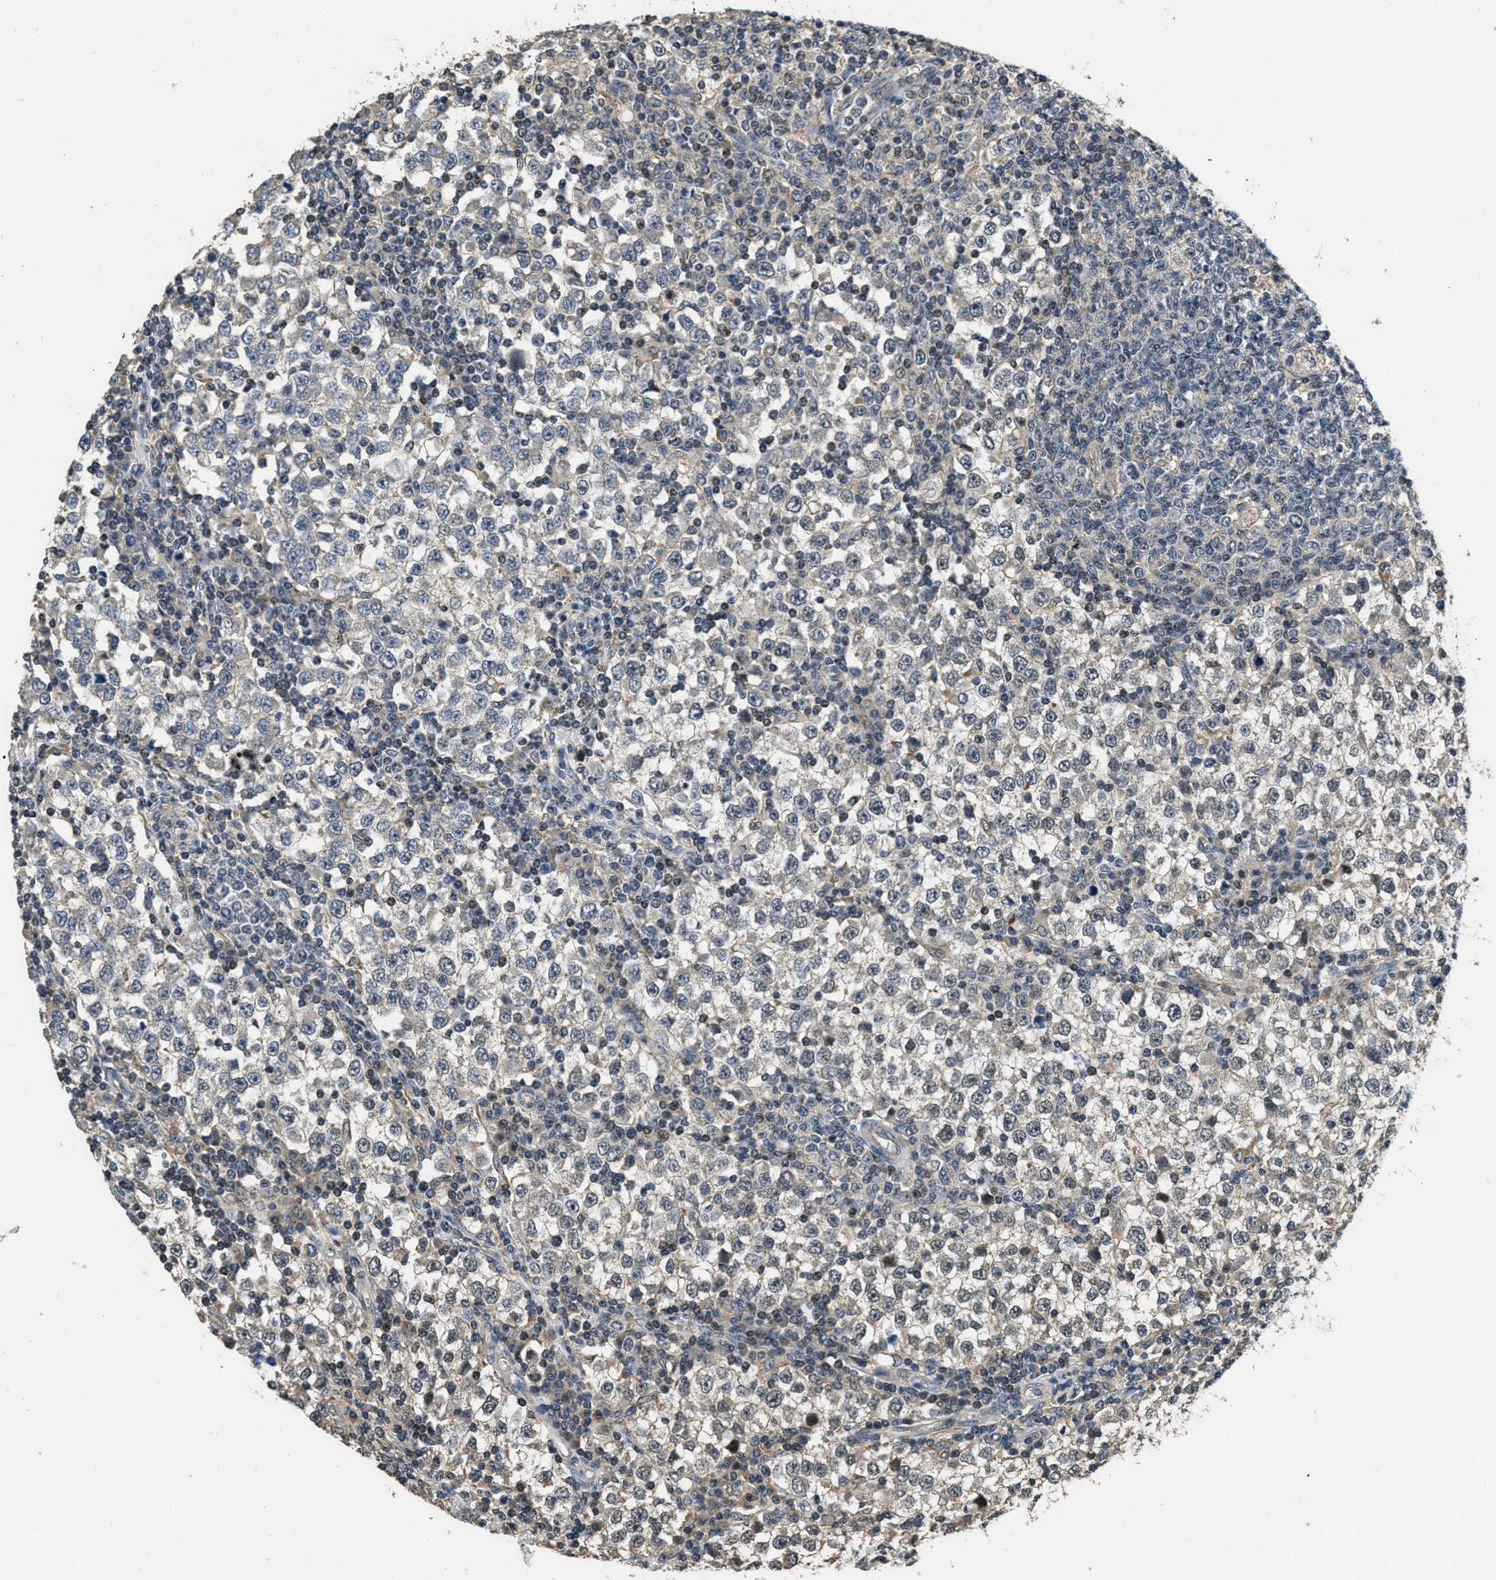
{"staining": {"intensity": "weak", "quantity": "<25%", "location": "cytoplasmic/membranous"}, "tissue": "testis cancer", "cell_type": "Tumor cells", "image_type": "cancer", "snomed": [{"axis": "morphology", "description": "Seminoma, NOS"}, {"axis": "topography", "description": "Testis"}], "caption": "Image shows no significant protein positivity in tumor cells of testis seminoma.", "gene": "NAT1", "patient": {"sex": "male", "age": 65}}